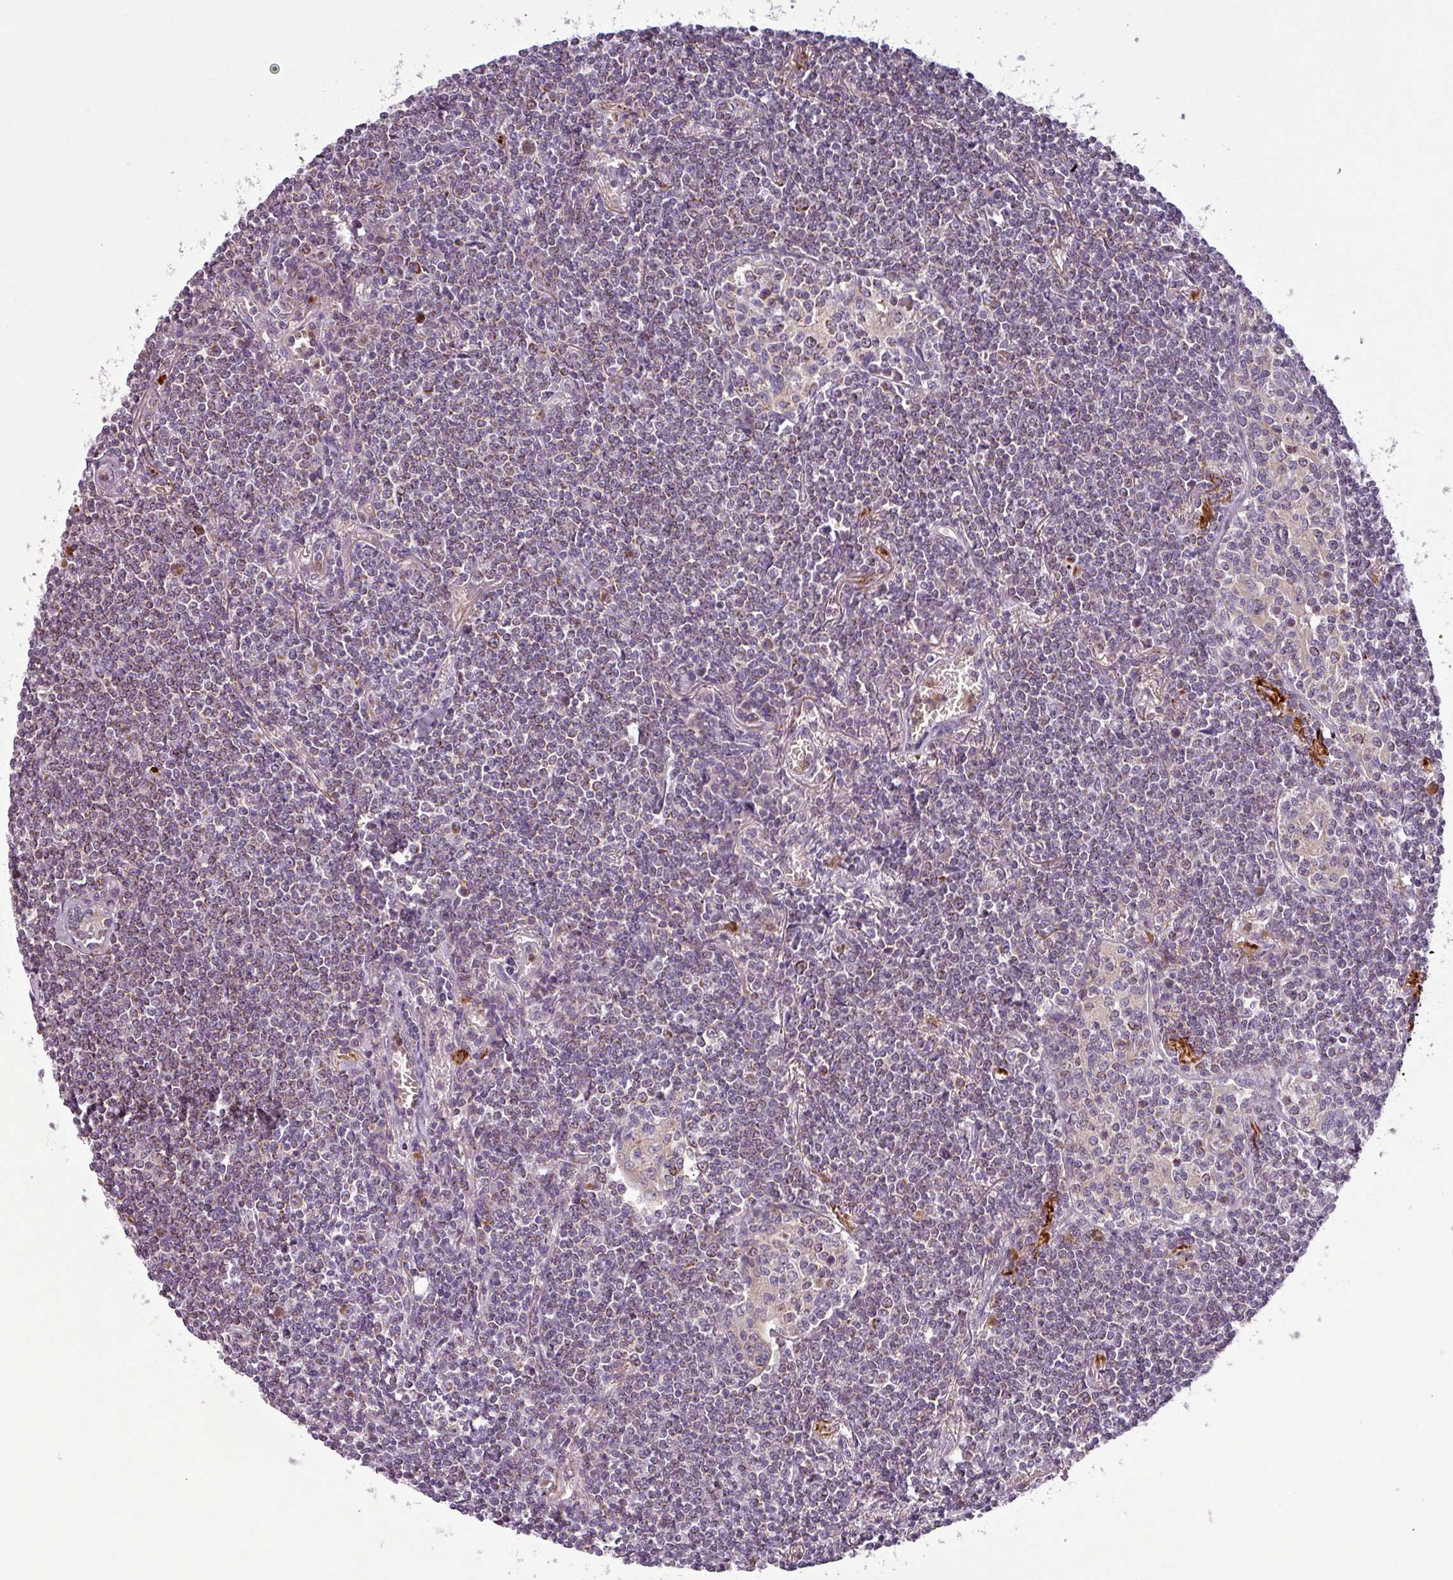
{"staining": {"intensity": "moderate", "quantity": "25%-75%", "location": "cytoplasmic/membranous"}, "tissue": "lymphoma", "cell_type": "Tumor cells", "image_type": "cancer", "snomed": [{"axis": "morphology", "description": "Malignant lymphoma, non-Hodgkin's type, Low grade"}, {"axis": "topography", "description": "Lung"}], "caption": "Protein staining of lymphoma tissue exhibits moderate cytoplasmic/membranous positivity in about 25%-75% of tumor cells.", "gene": "PNMA6A", "patient": {"sex": "female", "age": 71}}